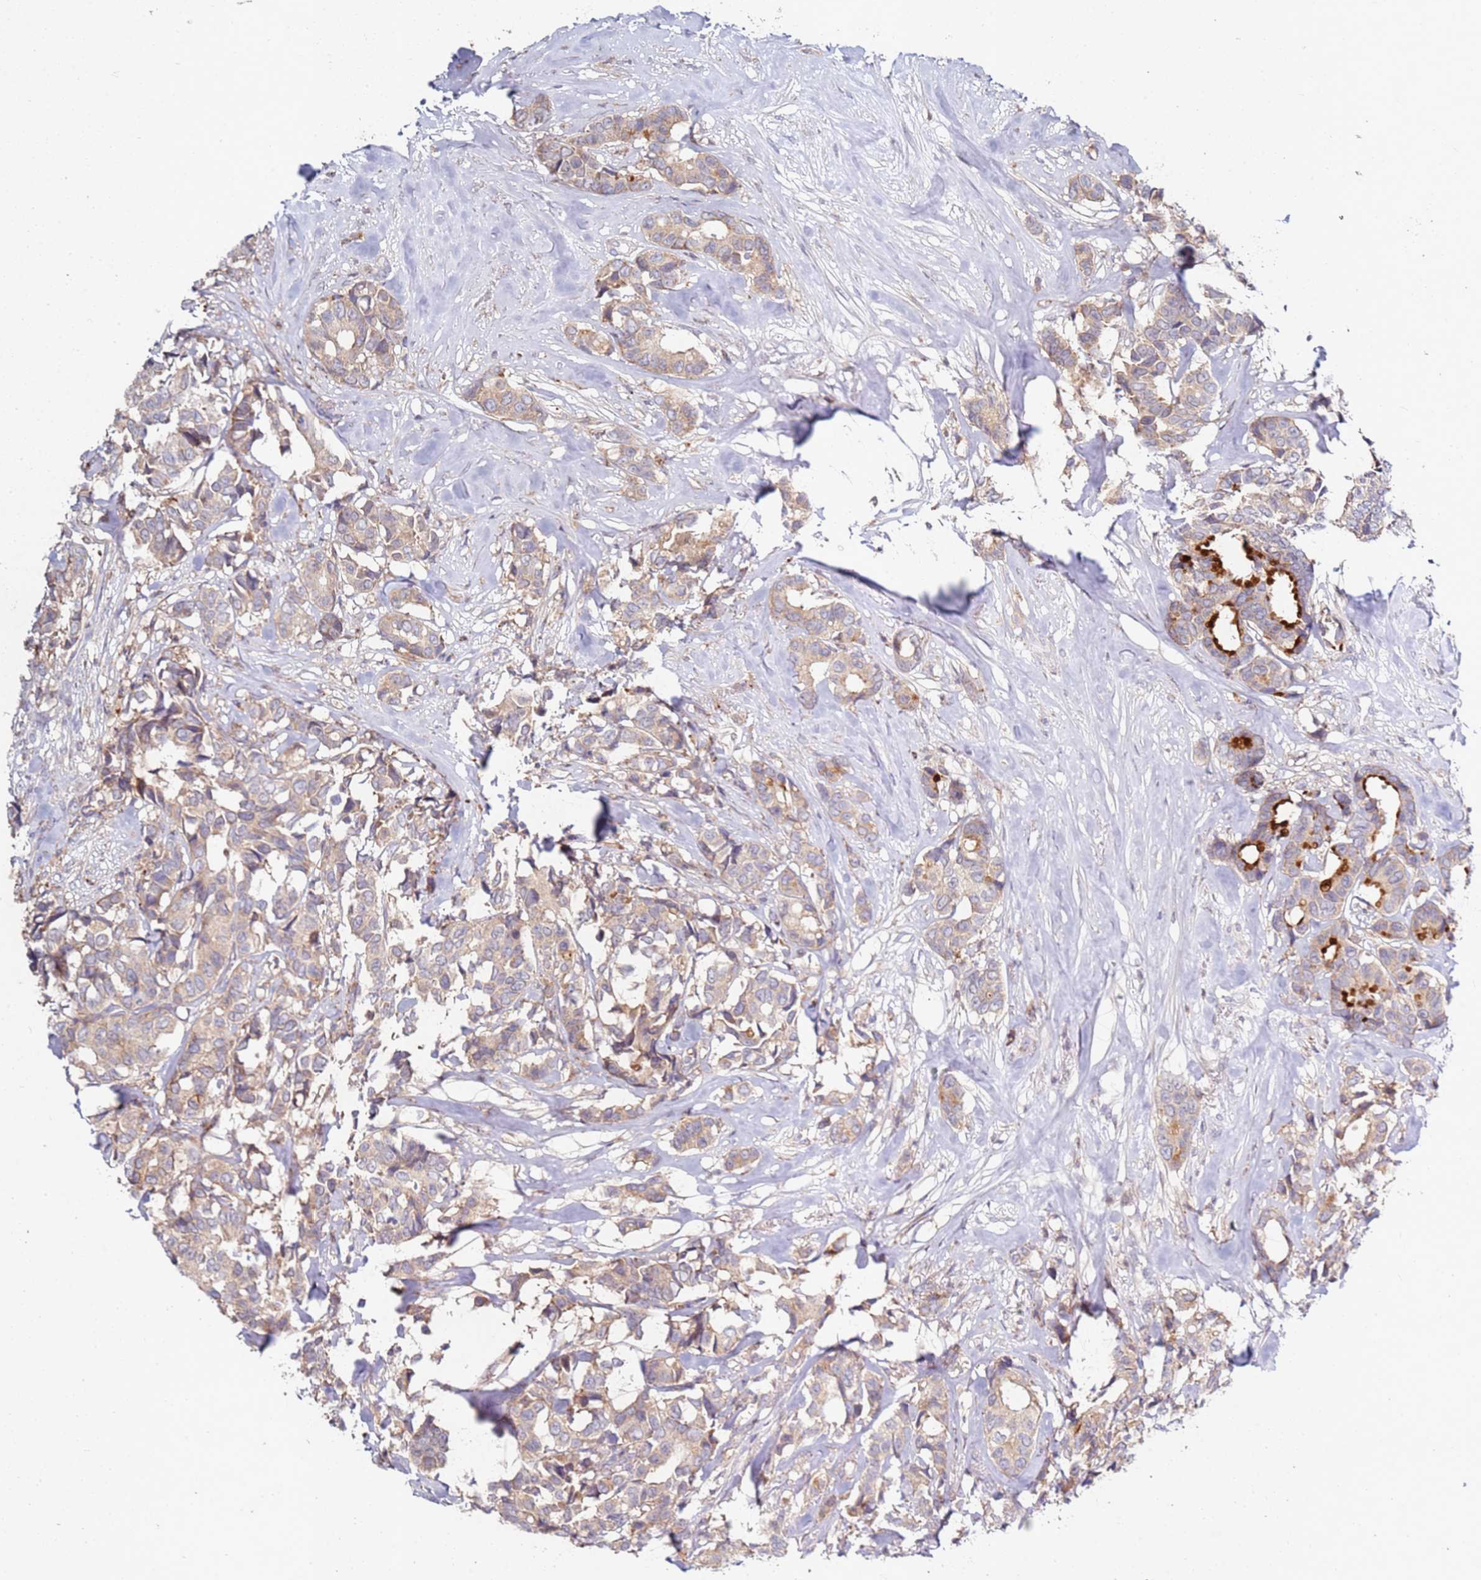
{"staining": {"intensity": "strong", "quantity": "<25%", "location": "cytoplasmic/membranous"}, "tissue": "breast cancer", "cell_type": "Tumor cells", "image_type": "cancer", "snomed": [{"axis": "morphology", "description": "Duct carcinoma"}, {"axis": "topography", "description": "Breast"}], "caption": "Human breast cancer (infiltrating ductal carcinoma) stained with a brown dye reveals strong cytoplasmic/membranous positive staining in about <25% of tumor cells.", "gene": "CNOT9", "patient": {"sex": "female", "age": 87}}